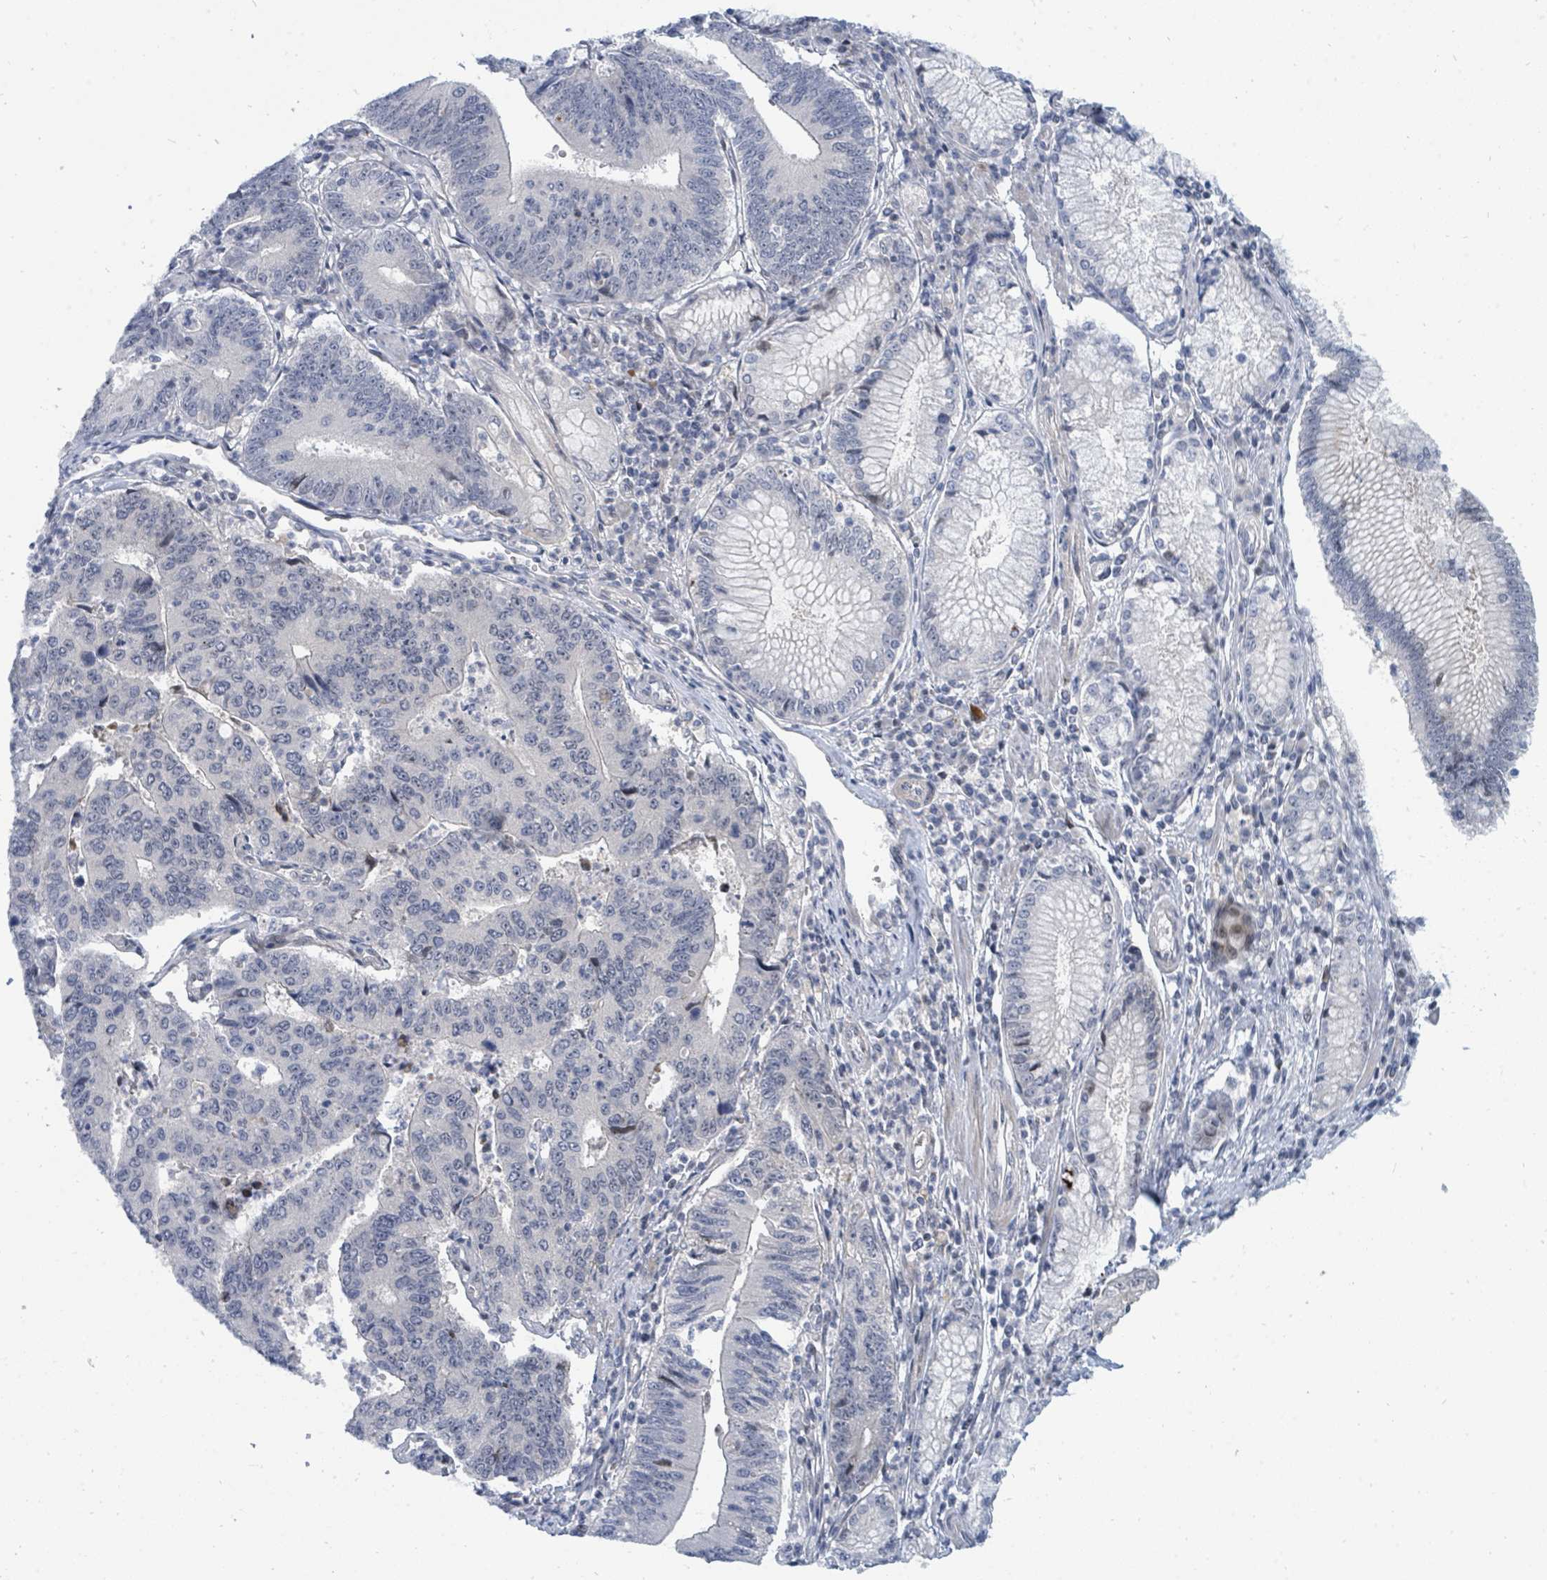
{"staining": {"intensity": "negative", "quantity": "none", "location": "none"}, "tissue": "stomach cancer", "cell_type": "Tumor cells", "image_type": "cancer", "snomed": [{"axis": "morphology", "description": "Adenocarcinoma, NOS"}, {"axis": "topography", "description": "Stomach"}], "caption": "Tumor cells show no significant protein staining in stomach cancer (adenocarcinoma). (Immunohistochemistry, brightfield microscopy, high magnification).", "gene": "SUMO4", "patient": {"sex": "male", "age": 59}}